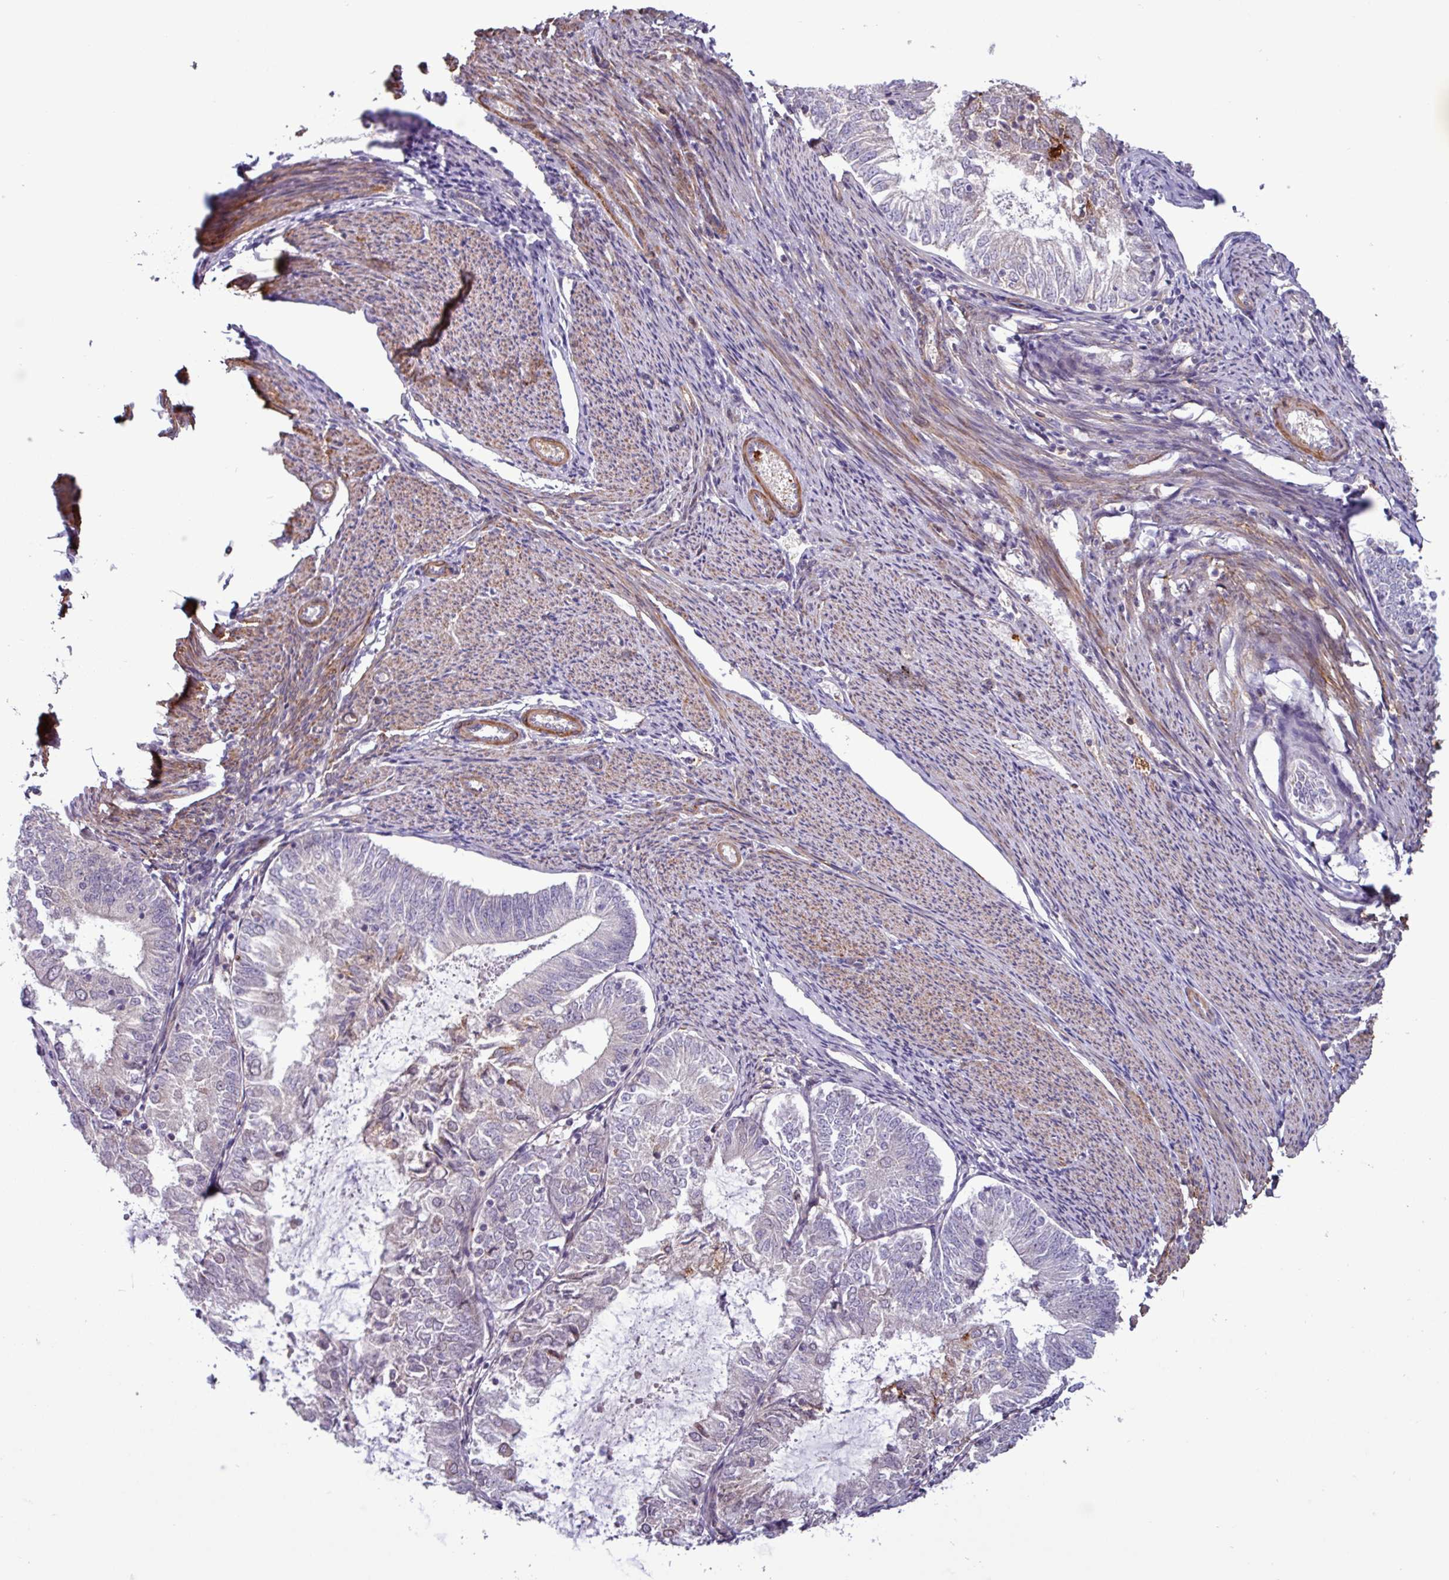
{"staining": {"intensity": "negative", "quantity": "none", "location": "none"}, "tissue": "endometrial cancer", "cell_type": "Tumor cells", "image_type": "cancer", "snomed": [{"axis": "morphology", "description": "Adenocarcinoma, NOS"}, {"axis": "topography", "description": "Endometrium"}], "caption": "An immunohistochemistry (IHC) micrograph of endometrial cancer (adenocarcinoma) is shown. There is no staining in tumor cells of endometrial cancer (adenocarcinoma).", "gene": "PCED1A", "patient": {"sex": "female", "age": 57}}